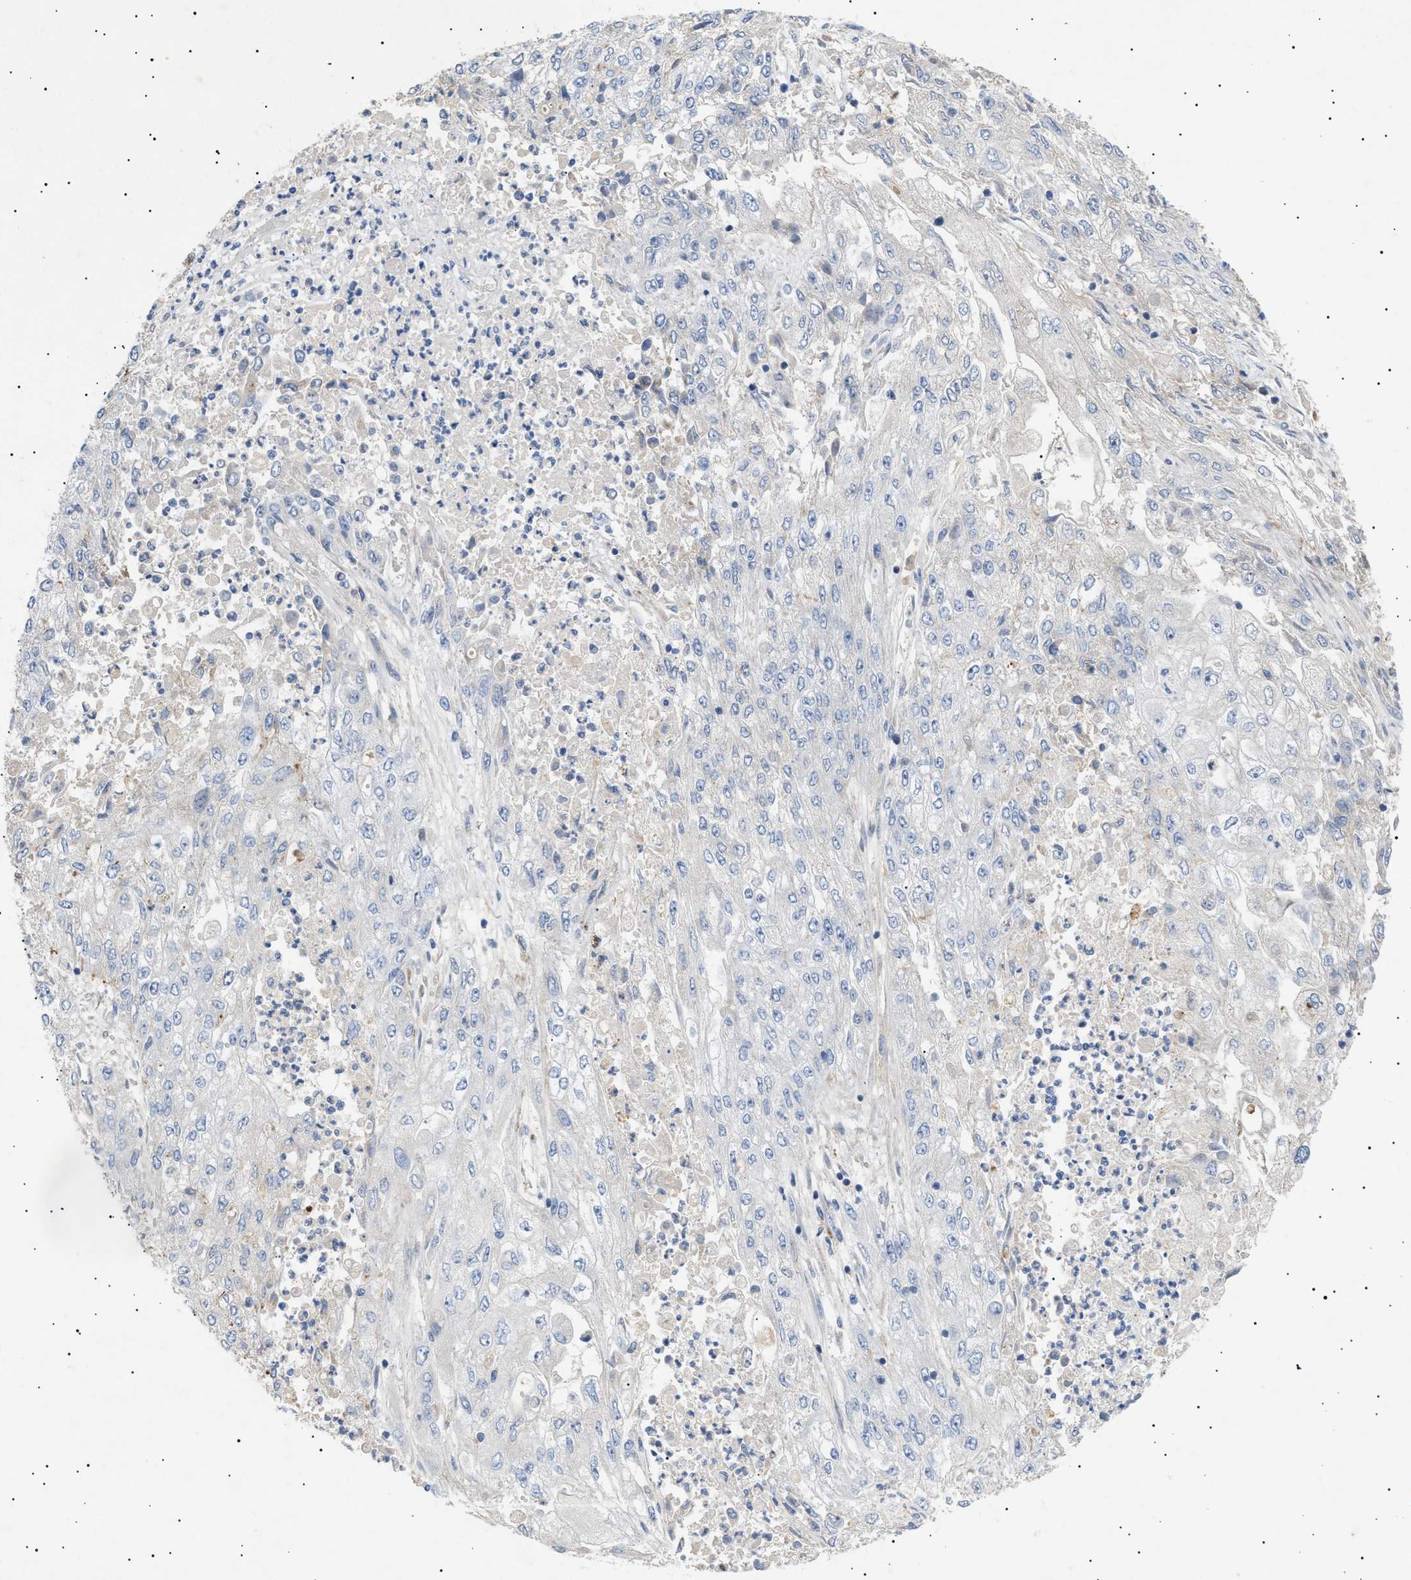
{"staining": {"intensity": "negative", "quantity": "none", "location": "none"}, "tissue": "endometrial cancer", "cell_type": "Tumor cells", "image_type": "cancer", "snomed": [{"axis": "morphology", "description": "Adenocarcinoma, NOS"}, {"axis": "topography", "description": "Endometrium"}], "caption": "This image is of adenocarcinoma (endometrial) stained with immunohistochemistry to label a protein in brown with the nuclei are counter-stained blue. There is no staining in tumor cells.", "gene": "SIRT5", "patient": {"sex": "female", "age": 49}}